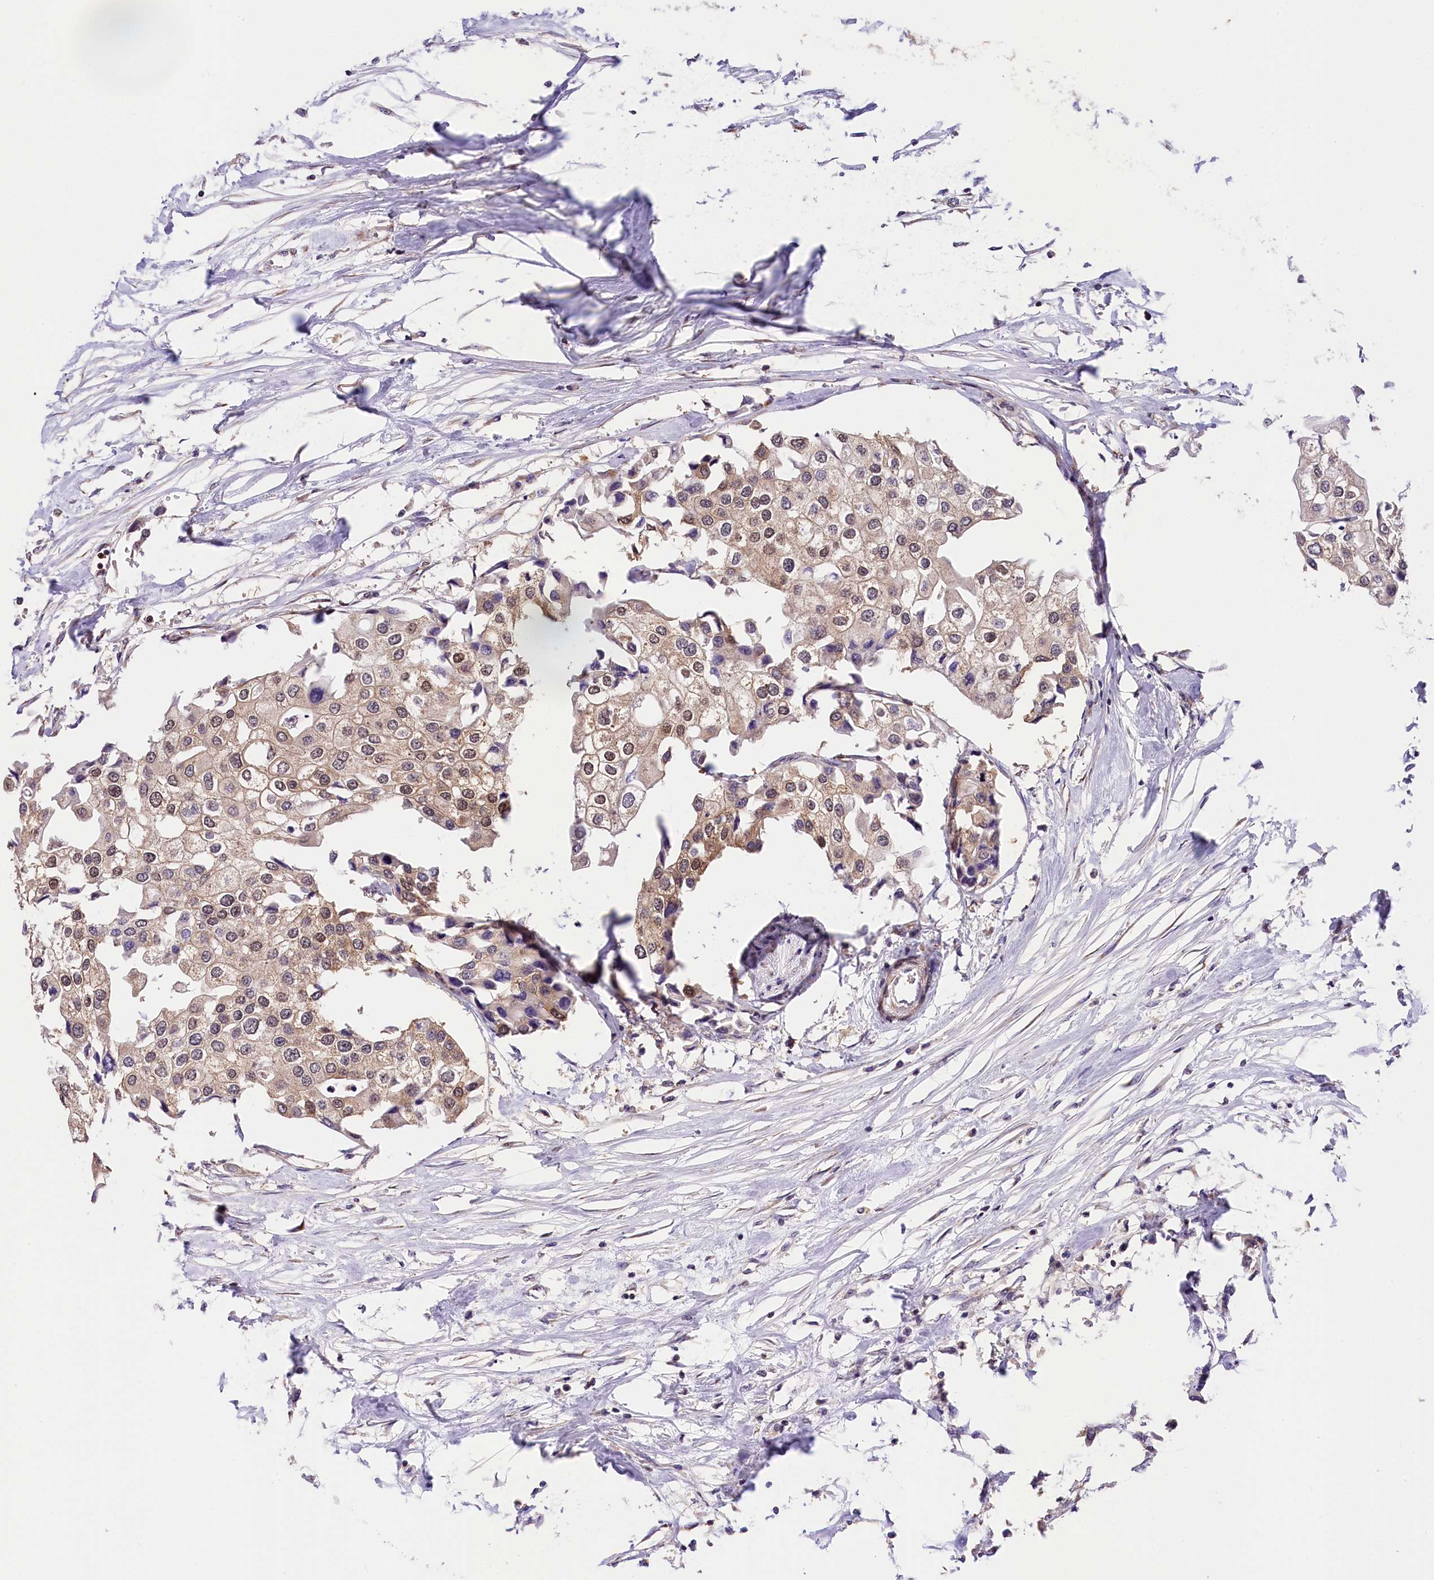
{"staining": {"intensity": "weak", "quantity": "25%-75%", "location": "cytoplasmic/membranous,nuclear"}, "tissue": "urothelial cancer", "cell_type": "Tumor cells", "image_type": "cancer", "snomed": [{"axis": "morphology", "description": "Urothelial carcinoma, High grade"}, {"axis": "topography", "description": "Urinary bladder"}], "caption": "Human urothelial cancer stained with a protein marker shows weak staining in tumor cells.", "gene": "CHORDC1", "patient": {"sex": "male", "age": 64}}